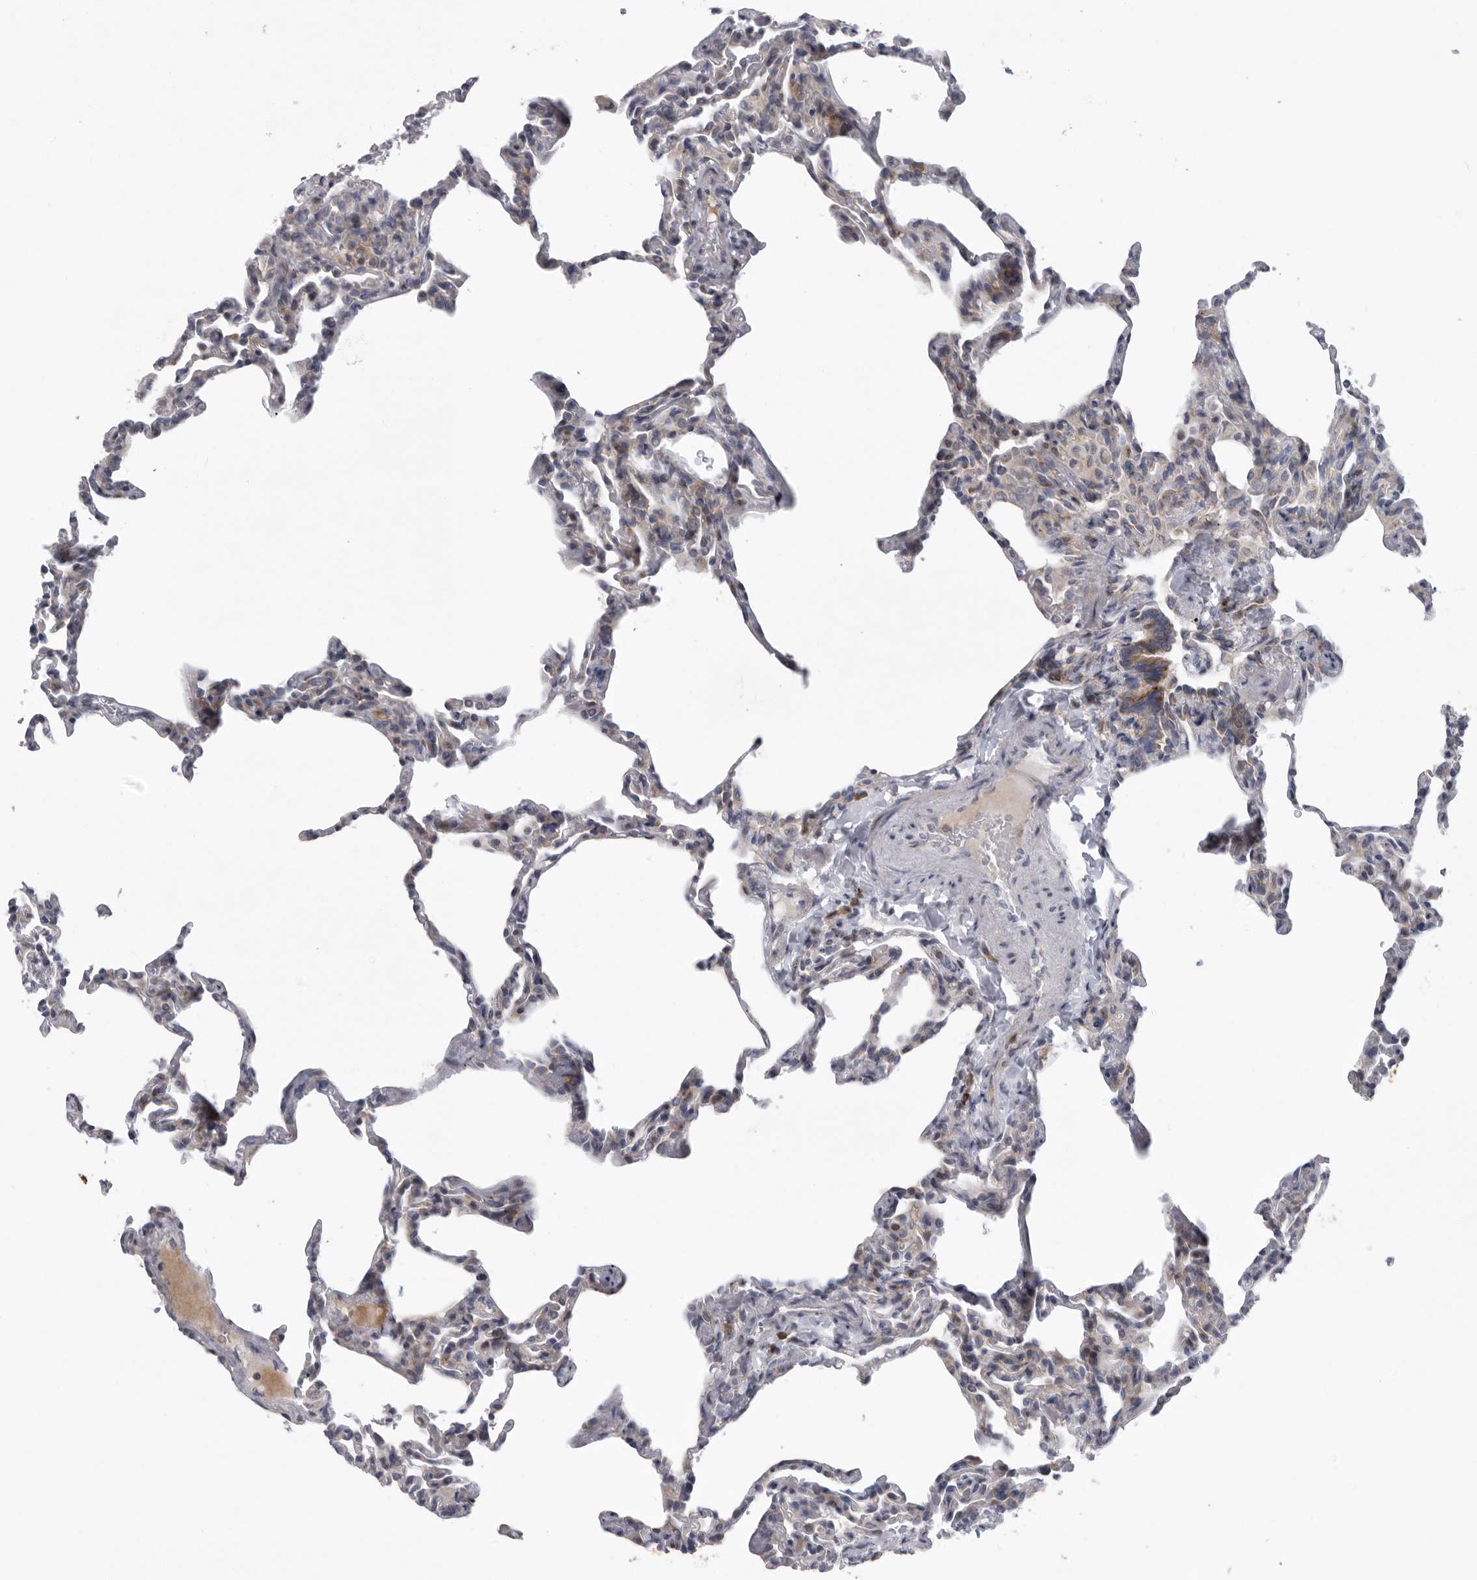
{"staining": {"intensity": "weak", "quantity": "25%-75%", "location": "cytoplasmic/membranous"}, "tissue": "lung", "cell_type": "Alveolar cells", "image_type": "normal", "snomed": [{"axis": "morphology", "description": "Normal tissue, NOS"}, {"axis": "topography", "description": "Lung"}], "caption": "Immunohistochemistry (IHC) (DAB) staining of unremarkable lung exhibits weak cytoplasmic/membranous protein staining in about 25%-75% of alveolar cells.", "gene": "USP24", "patient": {"sex": "male", "age": 20}}